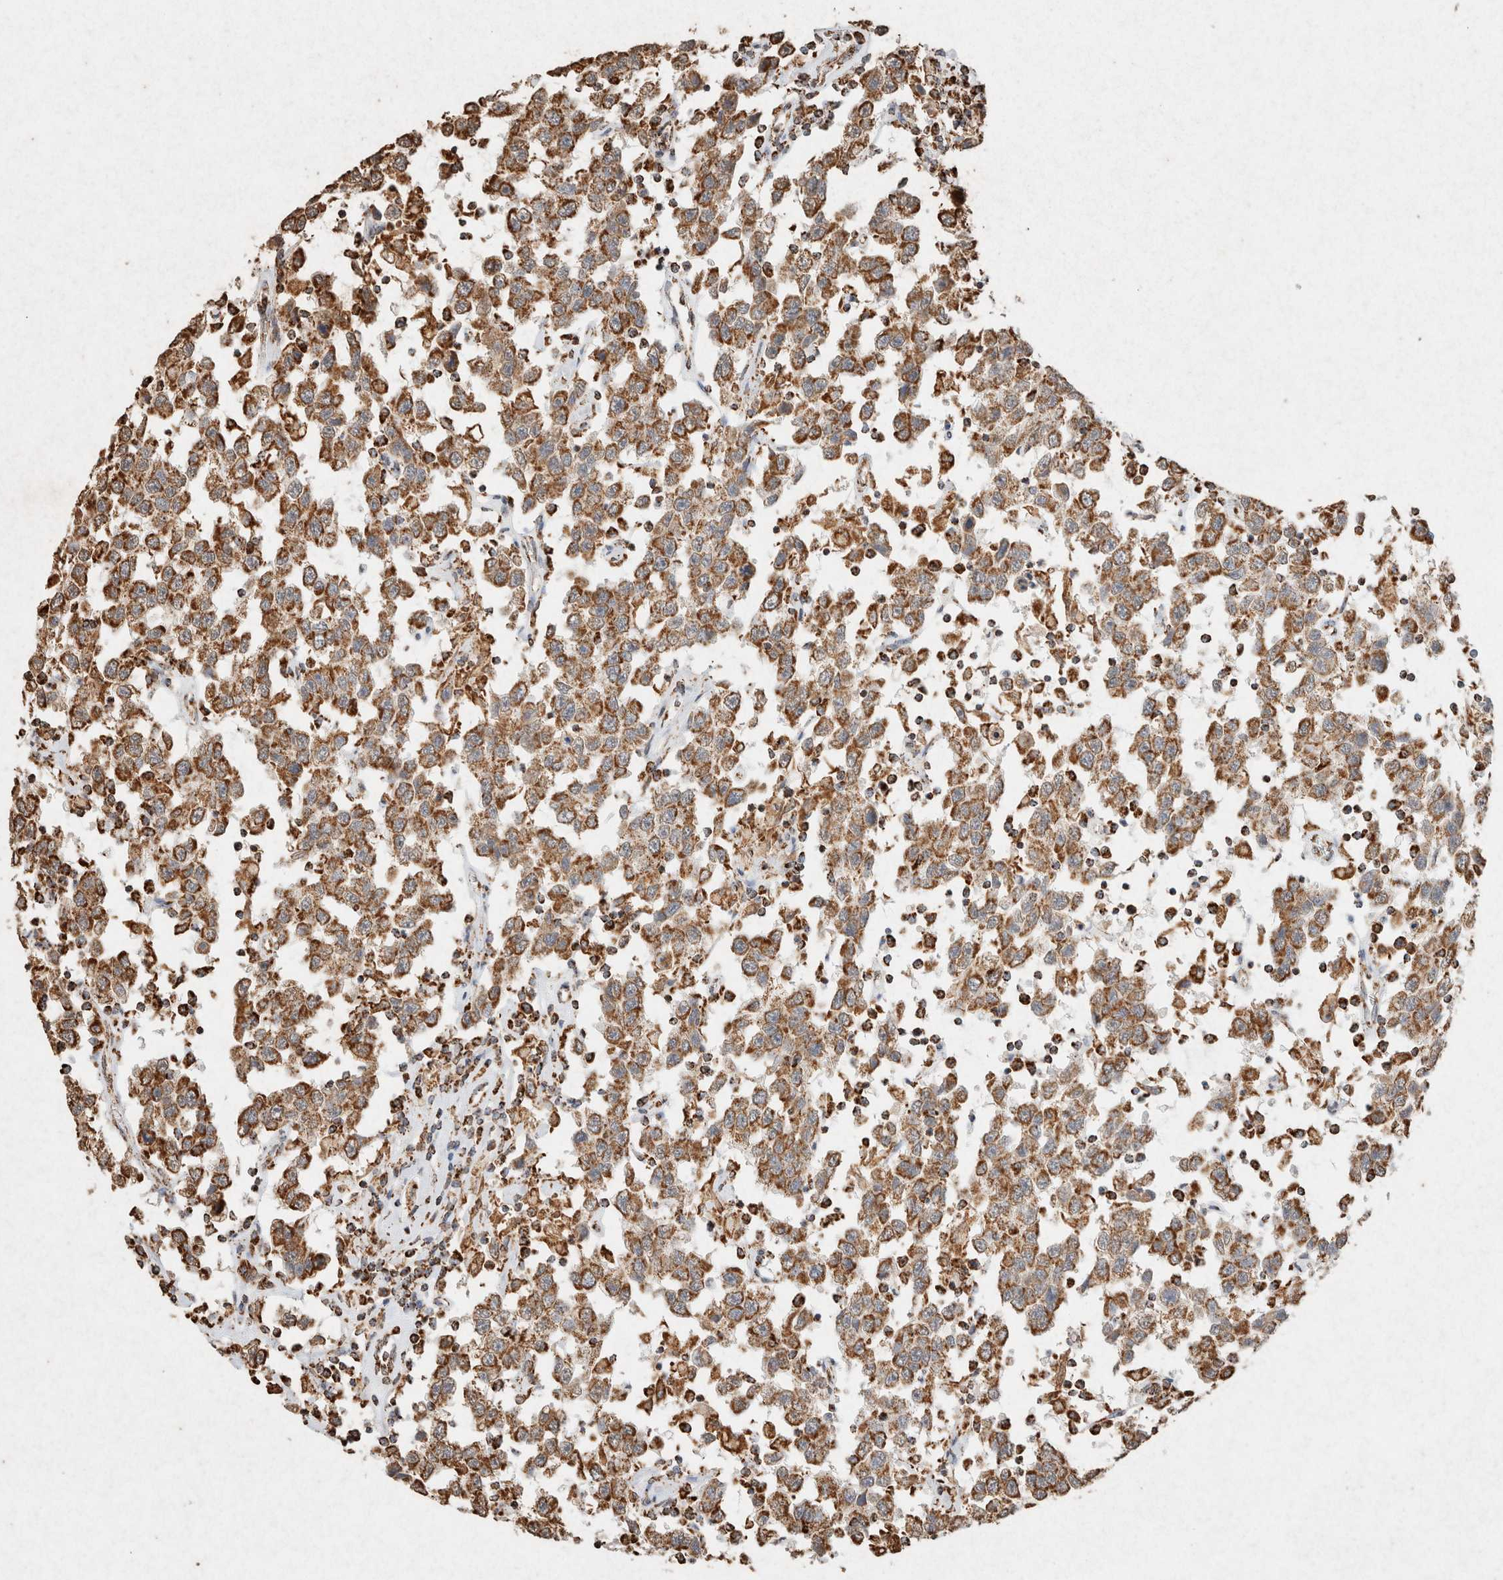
{"staining": {"intensity": "strong", "quantity": ">75%", "location": "cytoplasmic/membranous"}, "tissue": "testis cancer", "cell_type": "Tumor cells", "image_type": "cancer", "snomed": [{"axis": "morphology", "description": "Seminoma, NOS"}, {"axis": "topography", "description": "Testis"}], "caption": "Human testis cancer (seminoma) stained for a protein (brown) reveals strong cytoplasmic/membranous positive expression in about >75% of tumor cells.", "gene": "SDC2", "patient": {"sex": "male", "age": 41}}